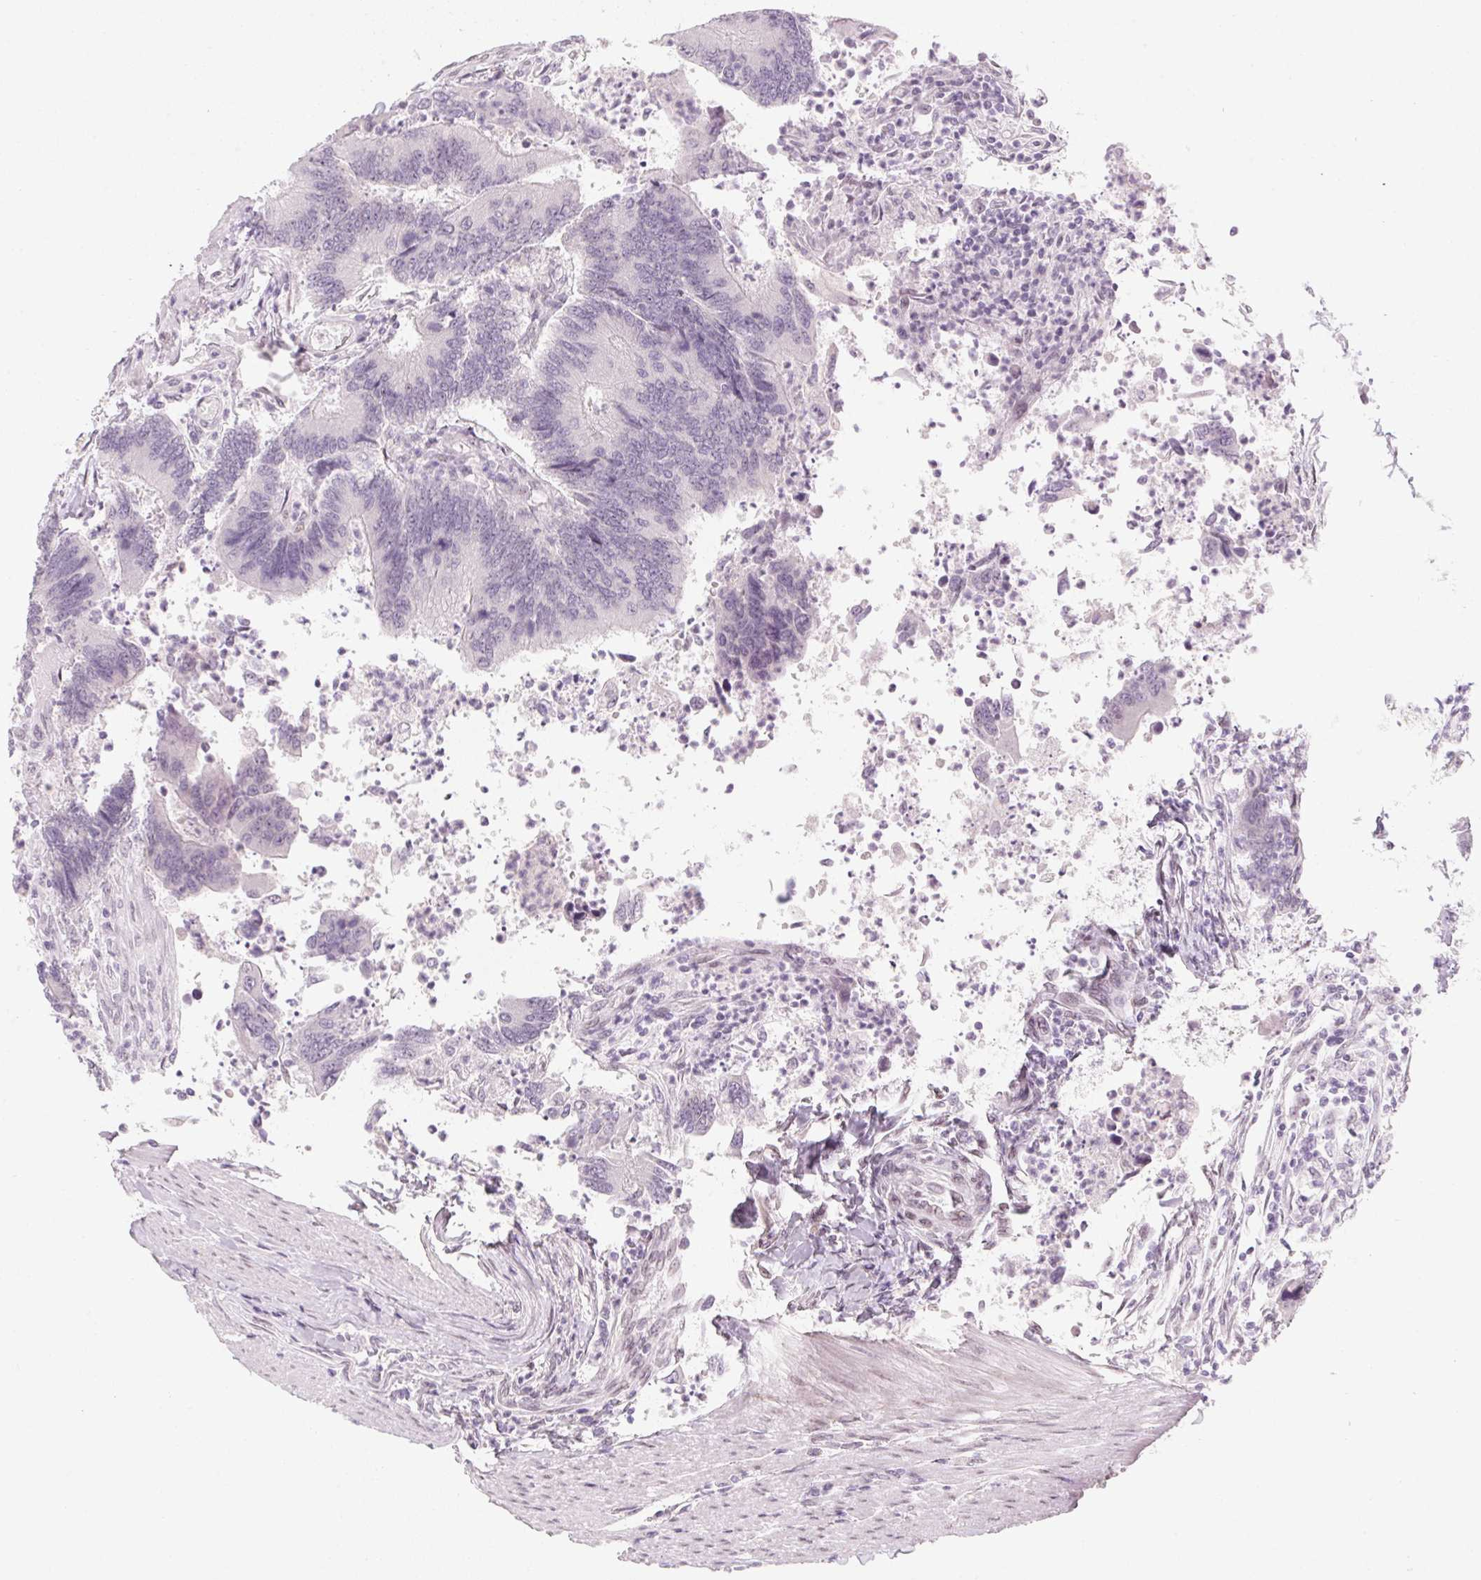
{"staining": {"intensity": "negative", "quantity": "none", "location": "none"}, "tissue": "colorectal cancer", "cell_type": "Tumor cells", "image_type": "cancer", "snomed": [{"axis": "morphology", "description": "Adenocarcinoma, NOS"}, {"axis": "topography", "description": "Colon"}], "caption": "There is no significant staining in tumor cells of colorectal adenocarcinoma.", "gene": "KCNQ2", "patient": {"sex": "female", "age": 67}}